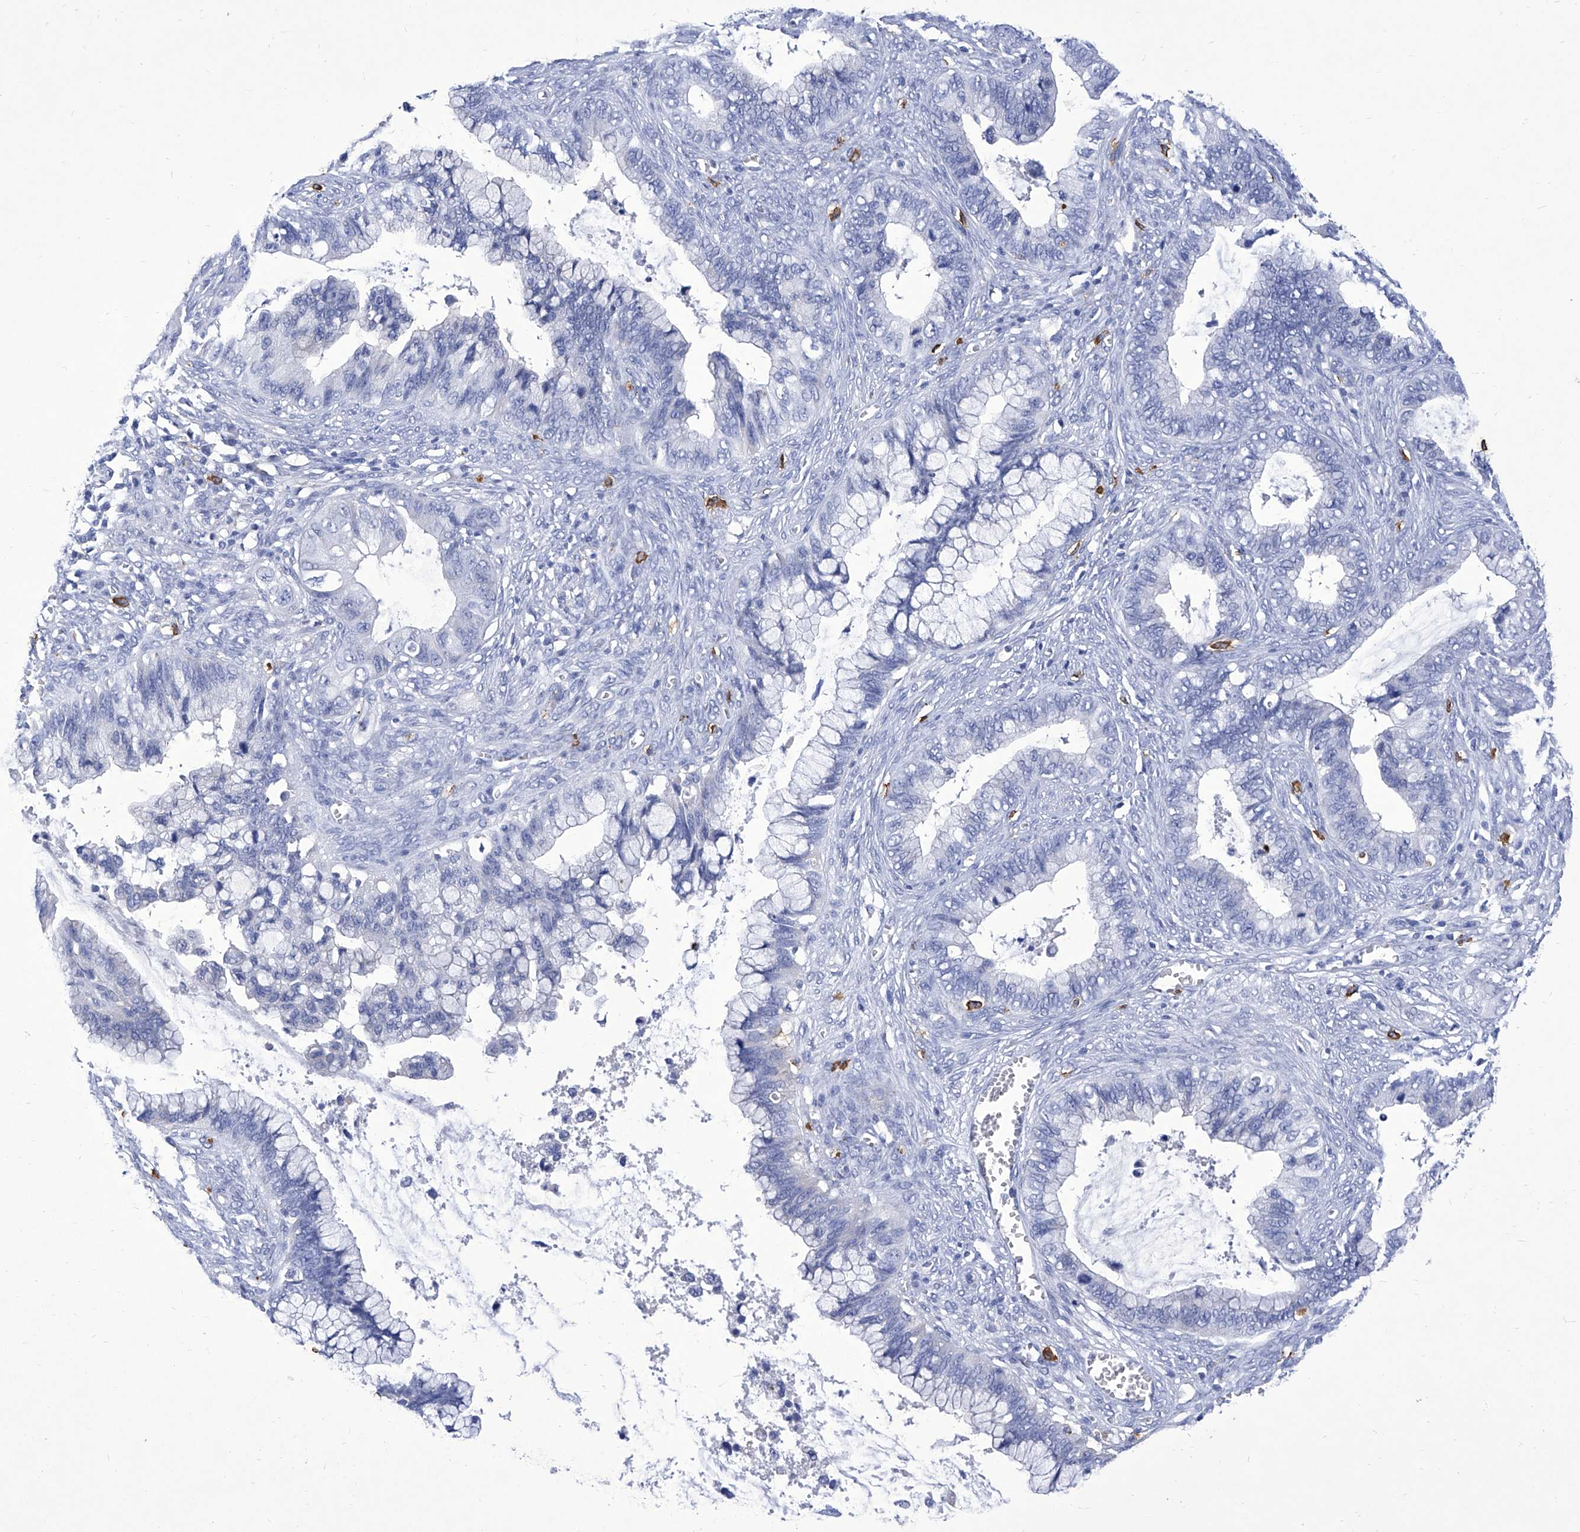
{"staining": {"intensity": "negative", "quantity": "none", "location": "none"}, "tissue": "cervical cancer", "cell_type": "Tumor cells", "image_type": "cancer", "snomed": [{"axis": "morphology", "description": "Adenocarcinoma, NOS"}, {"axis": "topography", "description": "Cervix"}], "caption": "Human adenocarcinoma (cervical) stained for a protein using IHC reveals no positivity in tumor cells.", "gene": "IFNL2", "patient": {"sex": "female", "age": 44}}